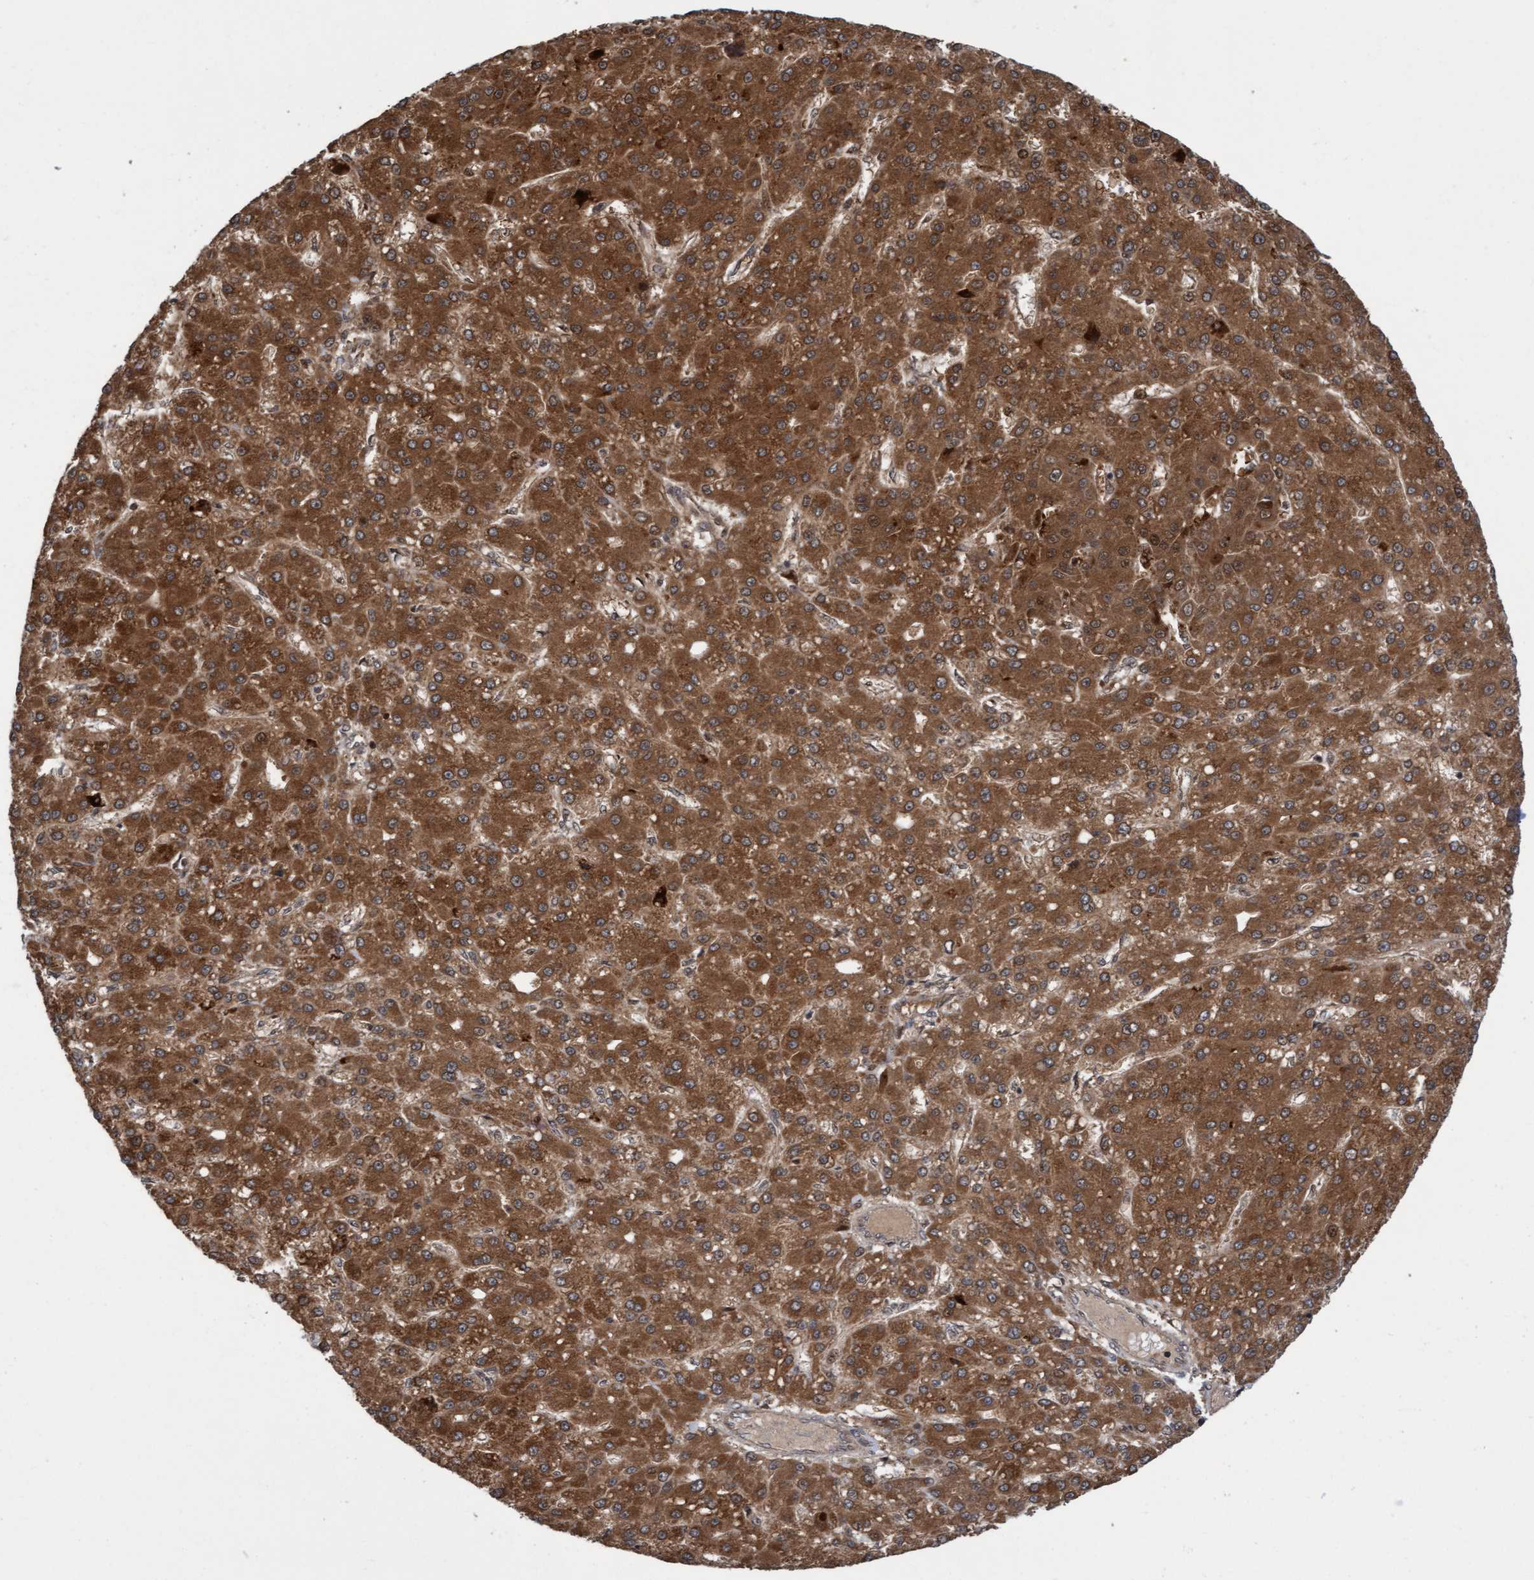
{"staining": {"intensity": "strong", "quantity": ">75%", "location": "cytoplasmic/membranous"}, "tissue": "liver cancer", "cell_type": "Tumor cells", "image_type": "cancer", "snomed": [{"axis": "morphology", "description": "Carcinoma, Hepatocellular, NOS"}, {"axis": "topography", "description": "Liver"}], "caption": "A high-resolution micrograph shows IHC staining of liver hepatocellular carcinoma, which demonstrates strong cytoplasmic/membranous positivity in about >75% of tumor cells.", "gene": "ITFG1", "patient": {"sex": "male", "age": 67}}